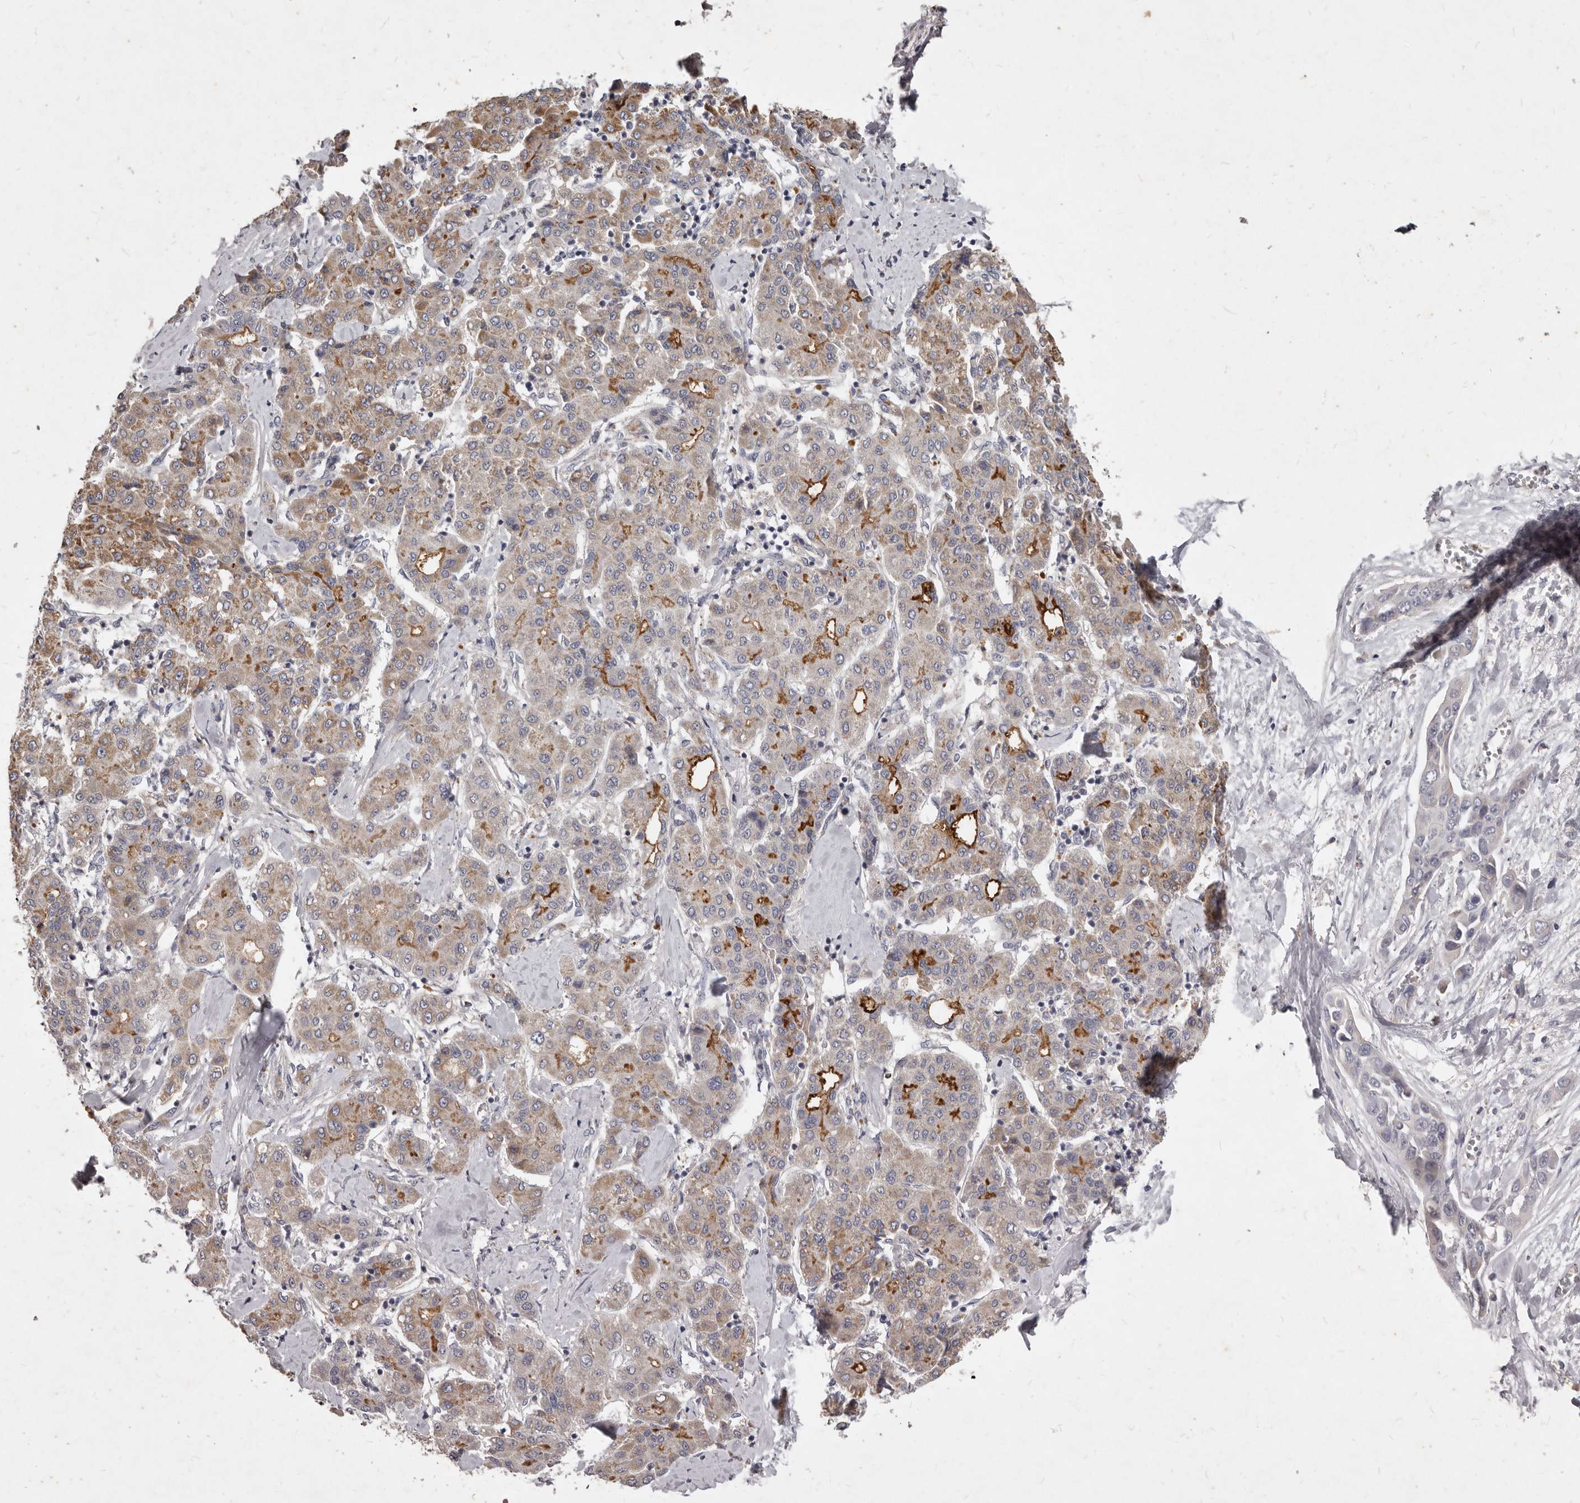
{"staining": {"intensity": "moderate", "quantity": ">75%", "location": "cytoplasmic/membranous"}, "tissue": "liver cancer", "cell_type": "Tumor cells", "image_type": "cancer", "snomed": [{"axis": "morphology", "description": "Carcinoma, Hepatocellular, NOS"}, {"axis": "topography", "description": "Liver"}], "caption": "DAB (3,3'-diaminobenzidine) immunohistochemical staining of liver cancer (hepatocellular carcinoma) demonstrates moderate cytoplasmic/membranous protein positivity in about >75% of tumor cells.", "gene": "GPRC5C", "patient": {"sex": "male", "age": 65}}